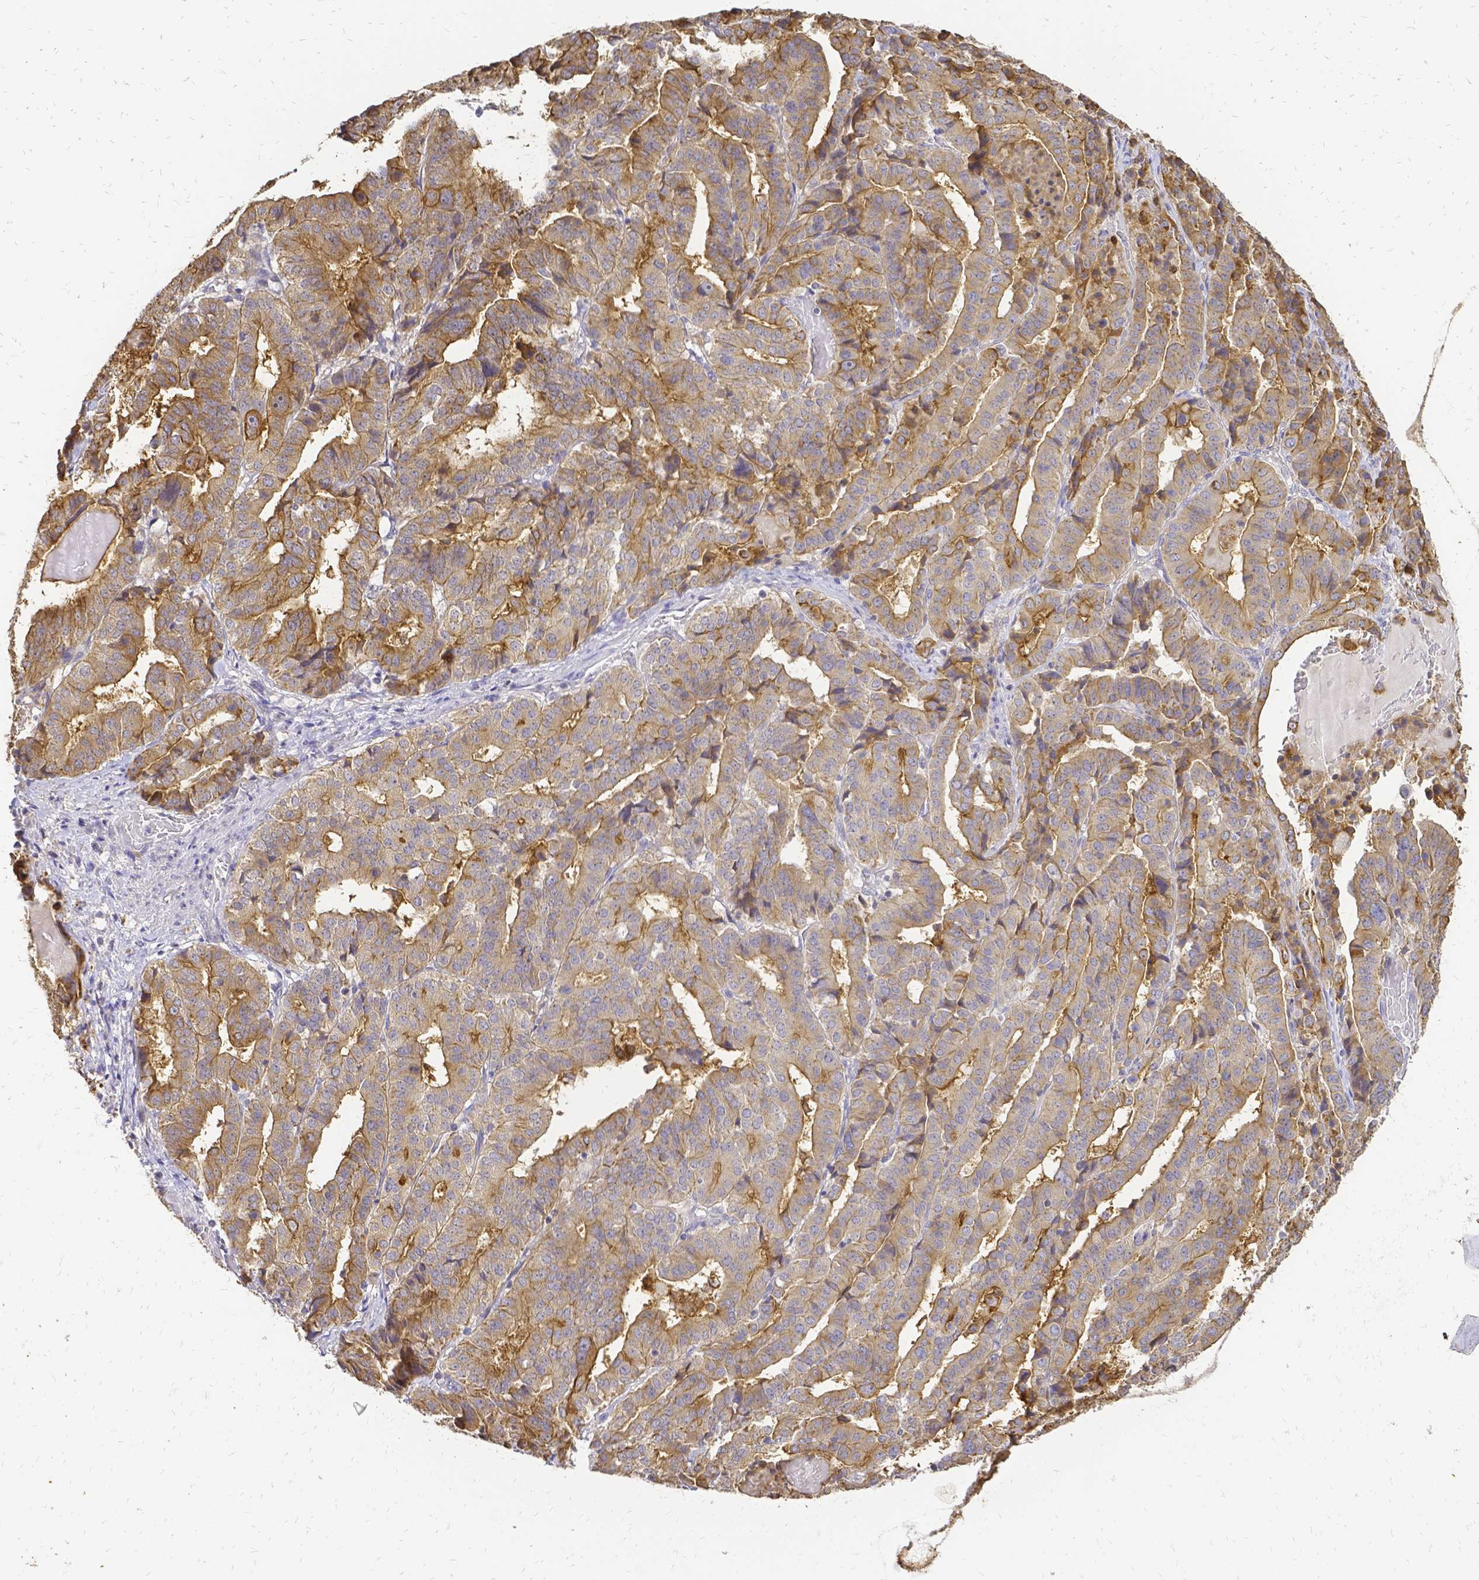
{"staining": {"intensity": "moderate", "quantity": ">75%", "location": "cytoplasmic/membranous"}, "tissue": "stomach cancer", "cell_type": "Tumor cells", "image_type": "cancer", "snomed": [{"axis": "morphology", "description": "Adenocarcinoma, NOS"}, {"axis": "topography", "description": "Stomach"}], "caption": "Adenocarcinoma (stomach) stained with a protein marker displays moderate staining in tumor cells.", "gene": "CIB1", "patient": {"sex": "male", "age": 48}}